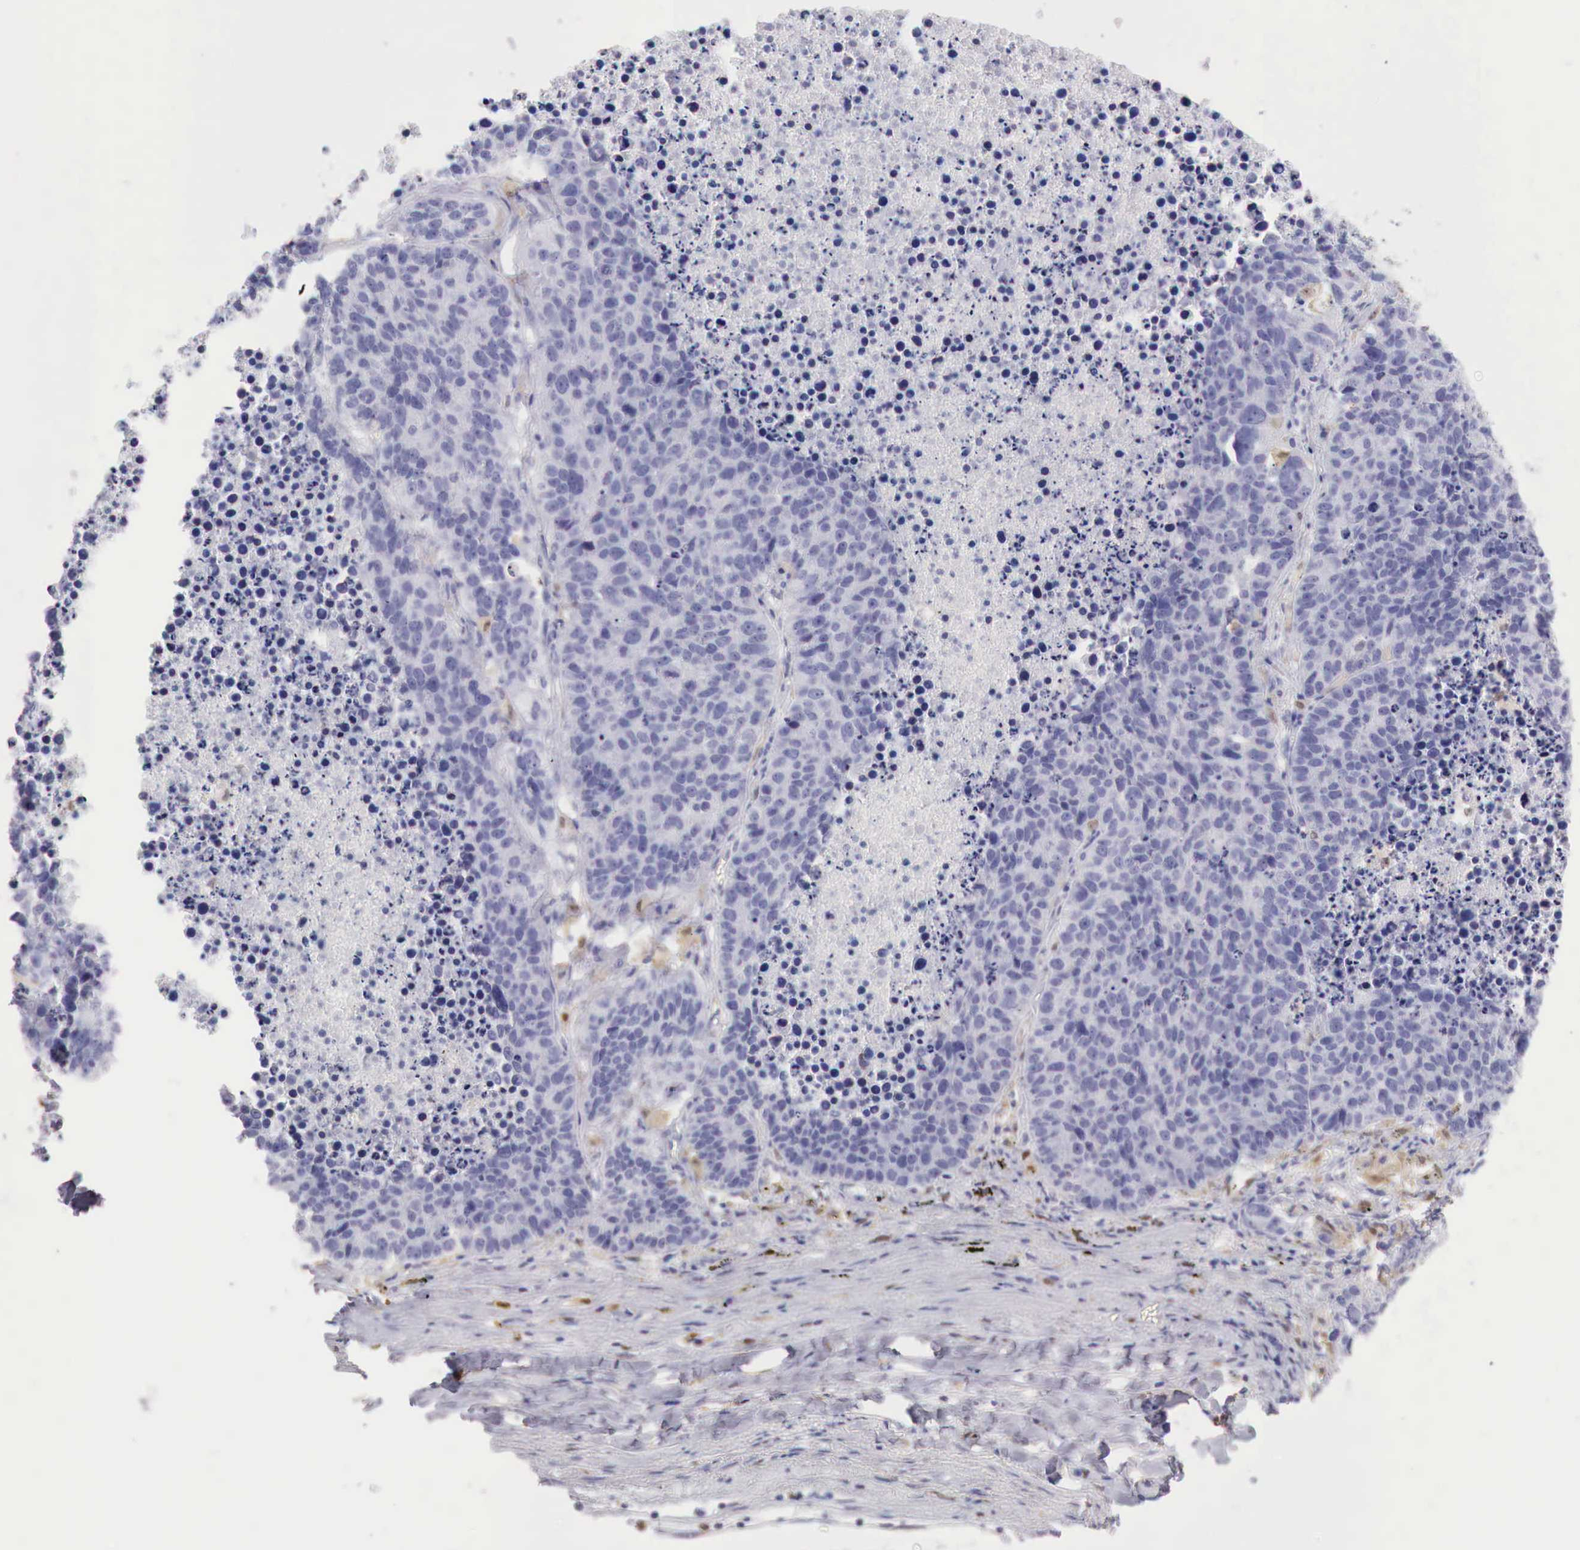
{"staining": {"intensity": "negative", "quantity": "none", "location": "none"}, "tissue": "lung cancer", "cell_type": "Tumor cells", "image_type": "cancer", "snomed": [{"axis": "morphology", "description": "Carcinoid, malignant, NOS"}, {"axis": "topography", "description": "Lung"}], "caption": "This is an immunohistochemistry (IHC) image of malignant carcinoid (lung). There is no staining in tumor cells.", "gene": "RENBP", "patient": {"sex": "male", "age": 60}}